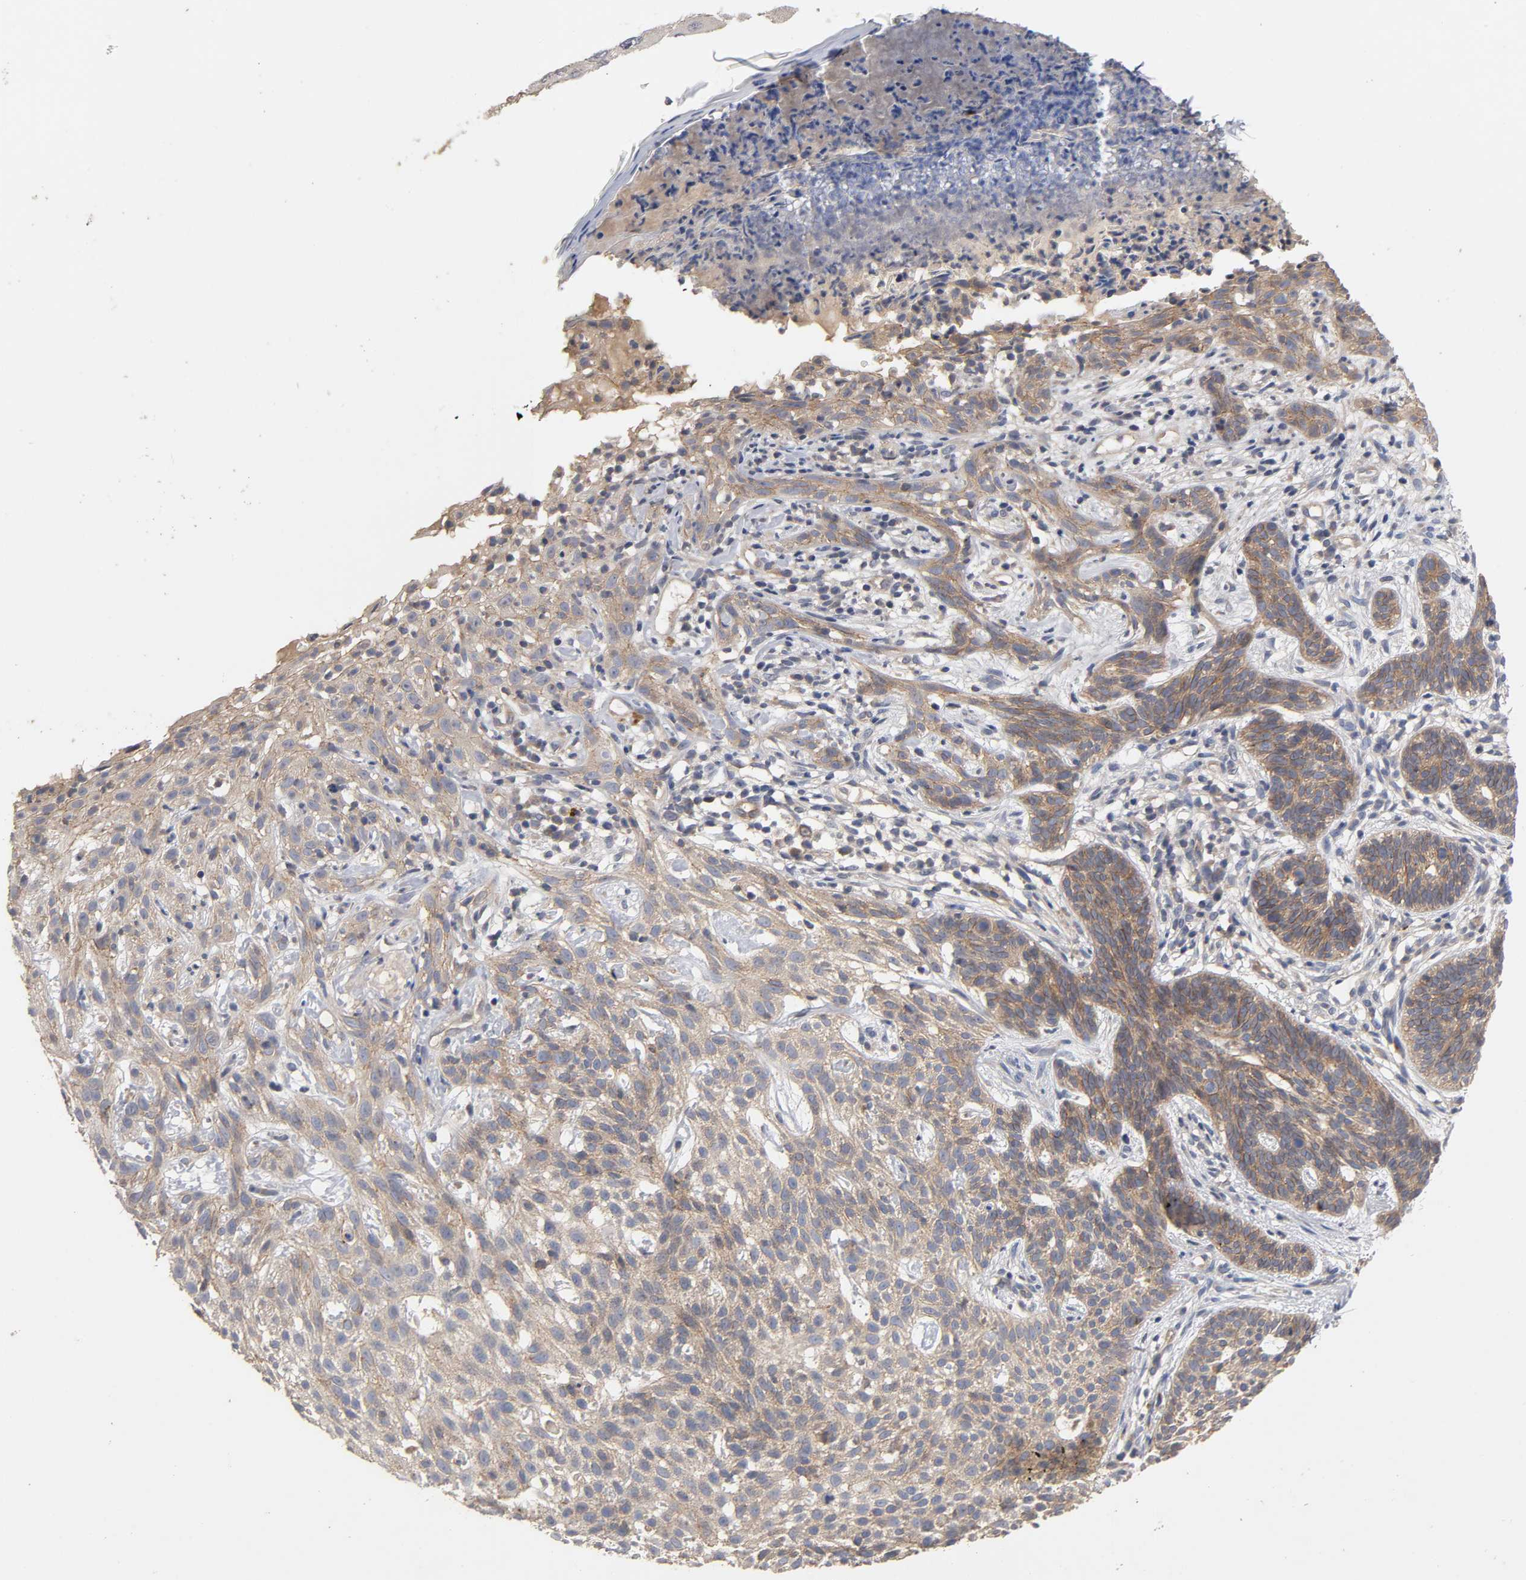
{"staining": {"intensity": "moderate", "quantity": ">75%", "location": "cytoplasmic/membranous"}, "tissue": "skin cancer", "cell_type": "Tumor cells", "image_type": "cancer", "snomed": [{"axis": "morphology", "description": "Normal tissue, NOS"}, {"axis": "morphology", "description": "Basal cell carcinoma"}, {"axis": "topography", "description": "Skin"}], "caption": "Tumor cells exhibit medium levels of moderate cytoplasmic/membranous staining in about >75% of cells in human skin cancer. The staining is performed using DAB (3,3'-diaminobenzidine) brown chromogen to label protein expression. The nuclei are counter-stained blue using hematoxylin.", "gene": "PDZD11", "patient": {"sex": "female", "age": 69}}